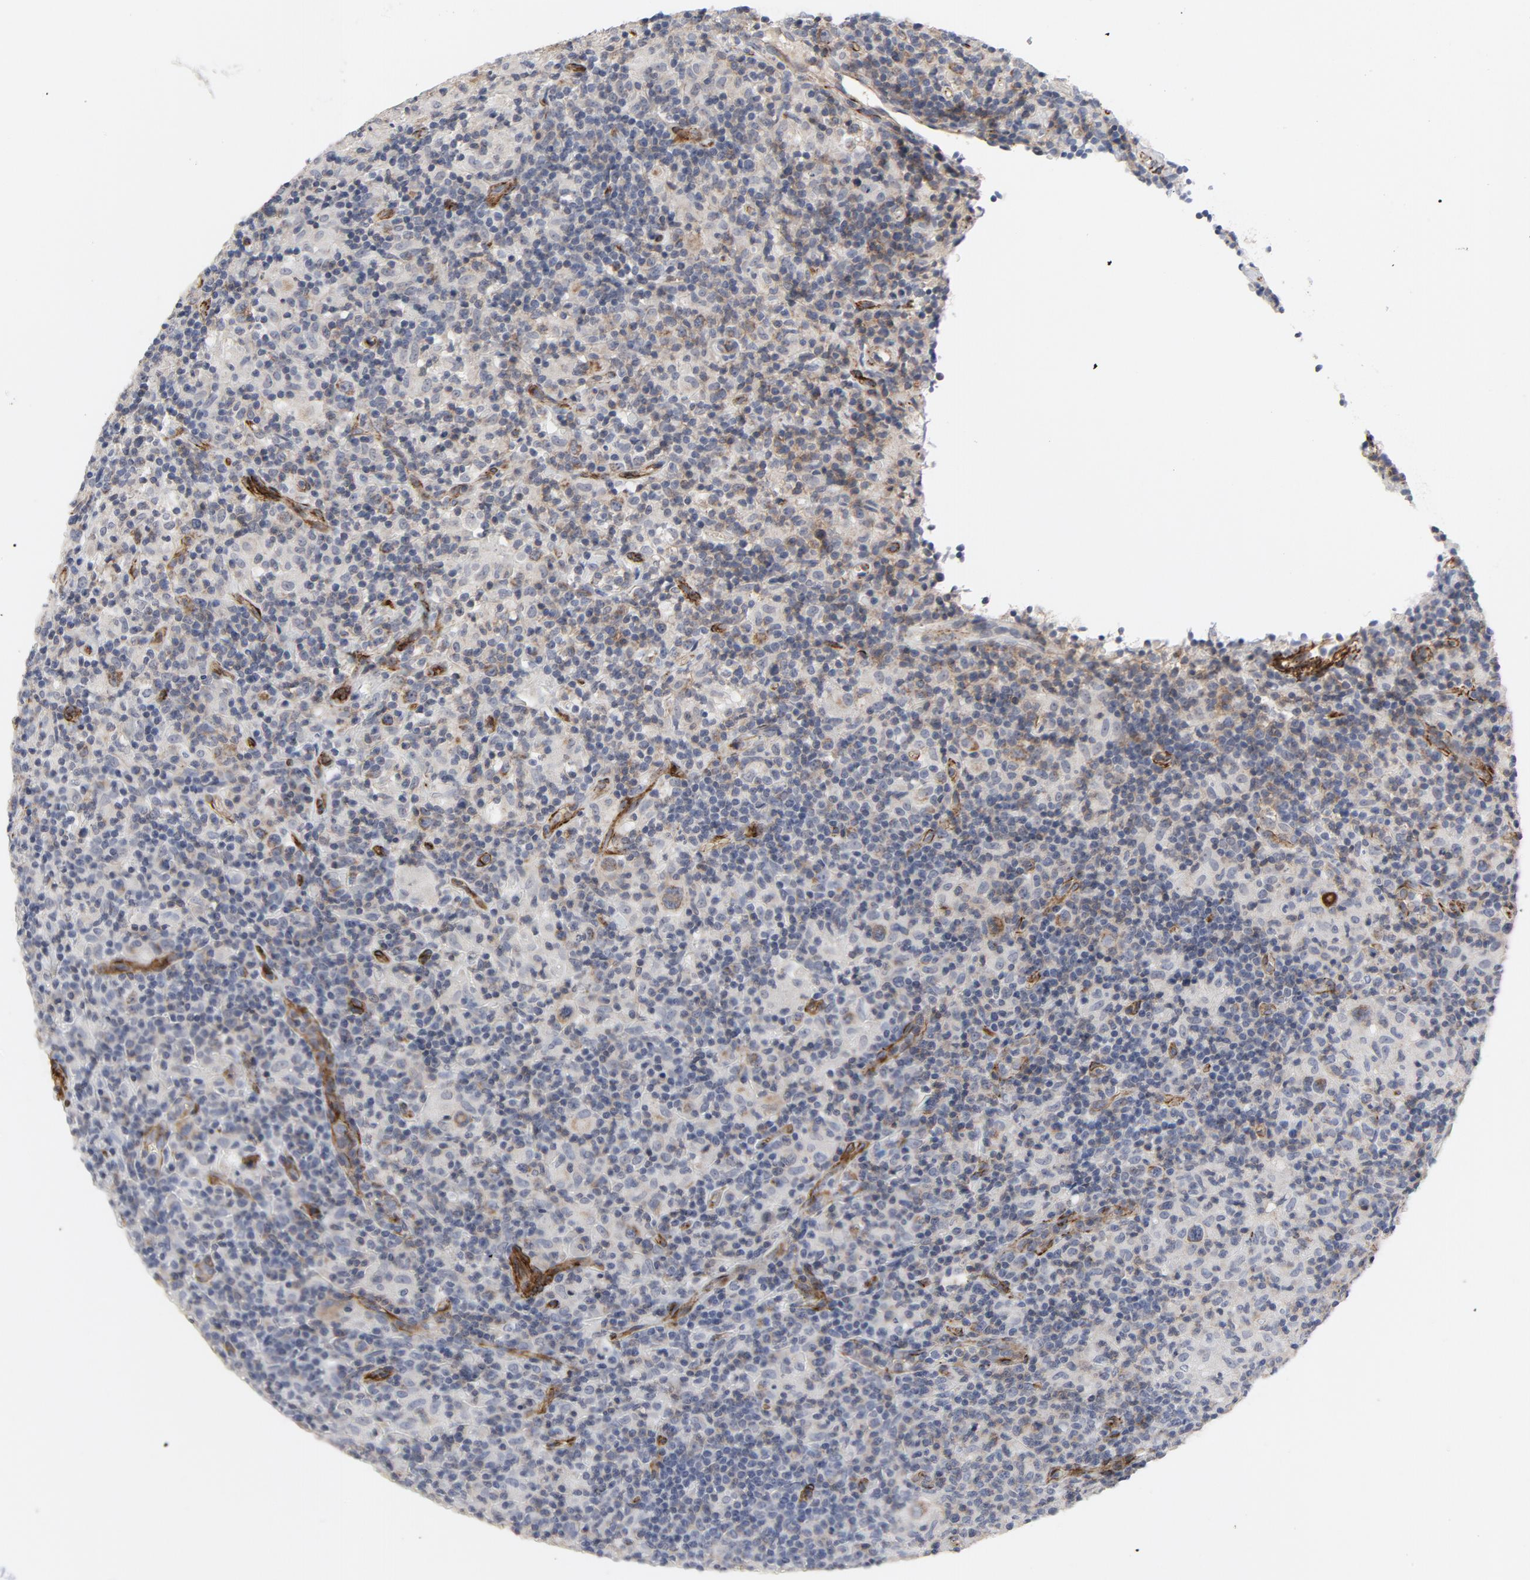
{"staining": {"intensity": "weak", "quantity": "<25%", "location": "cytoplasmic/membranous"}, "tissue": "lymphoma", "cell_type": "Tumor cells", "image_type": "cancer", "snomed": [{"axis": "morphology", "description": "Hodgkin's disease, NOS"}, {"axis": "topography", "description": "Lymph node"}], "caption": "A photomicrograph of lymphoma stained for a protein demonstrates no brown staining in tumor cells. (Immunohistochemistry (ihc), brightfield microscopy, high magnification).", "gene": "GNG2", "patient": {"sex": "male", "age": 65}}